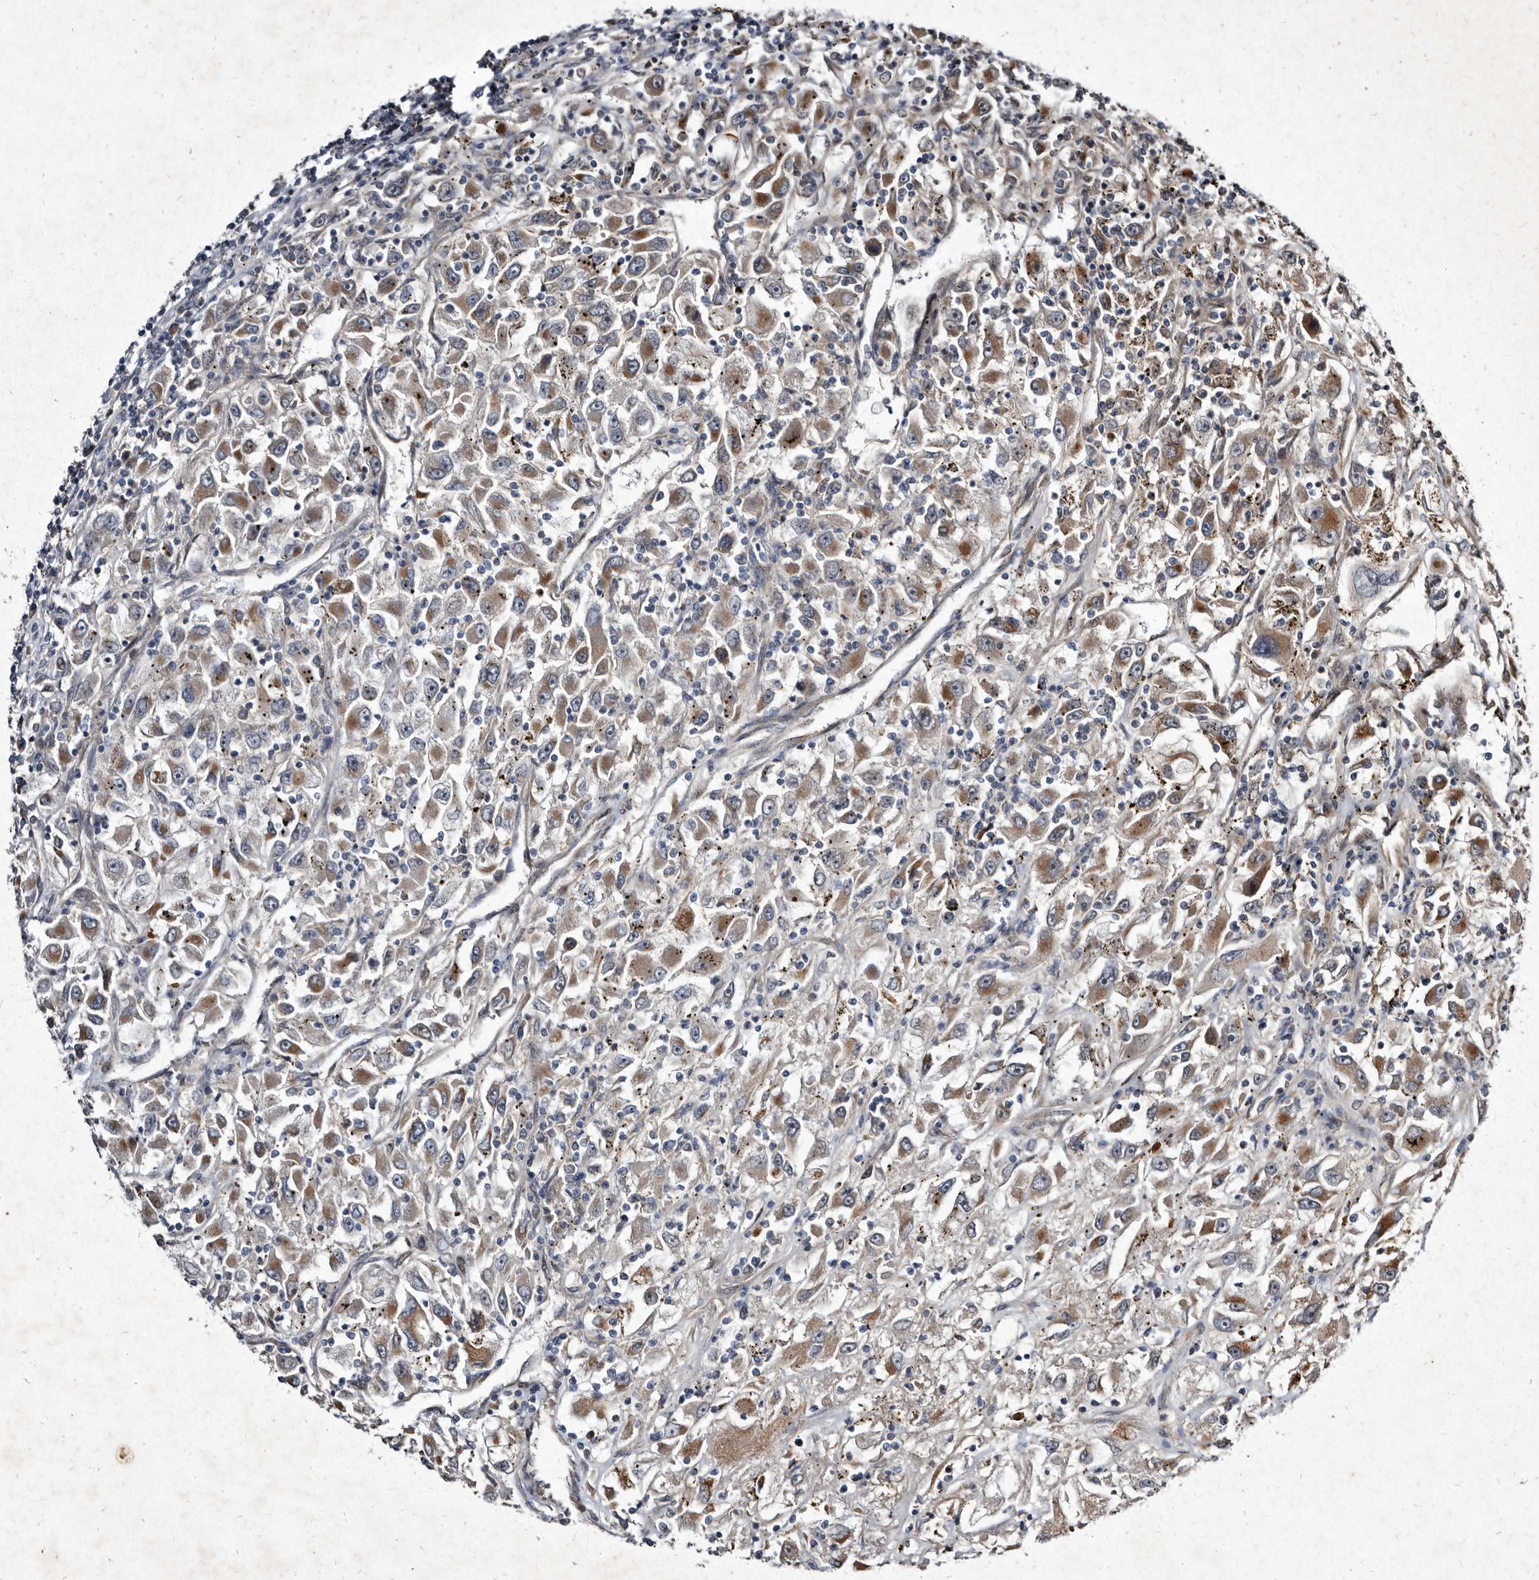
{"staining": {"intensity": "moderate", "quantity": "25%-75%", "location": "cytoplasmic/membranous"}, "tissue": "renal cancer", "cell_type": "Tumor cells", "image_type": "cancer", "snomed": [{"axis": "morphology", "description": "Adenocarcinoma, NOS"}, {"axis": "topography", "description": "Kidney"}], "caption": "This micrograph exhibits renal cancer stained with immunohistochemistry (IHC) to label a protein in brown. The cytoplasmic/membranous of tumor cells show moderate positivity for the protein. Nuclei are counter-stained blue.", "gene": "YPEL3", "patient": {"sex": "female", "age": 52}}